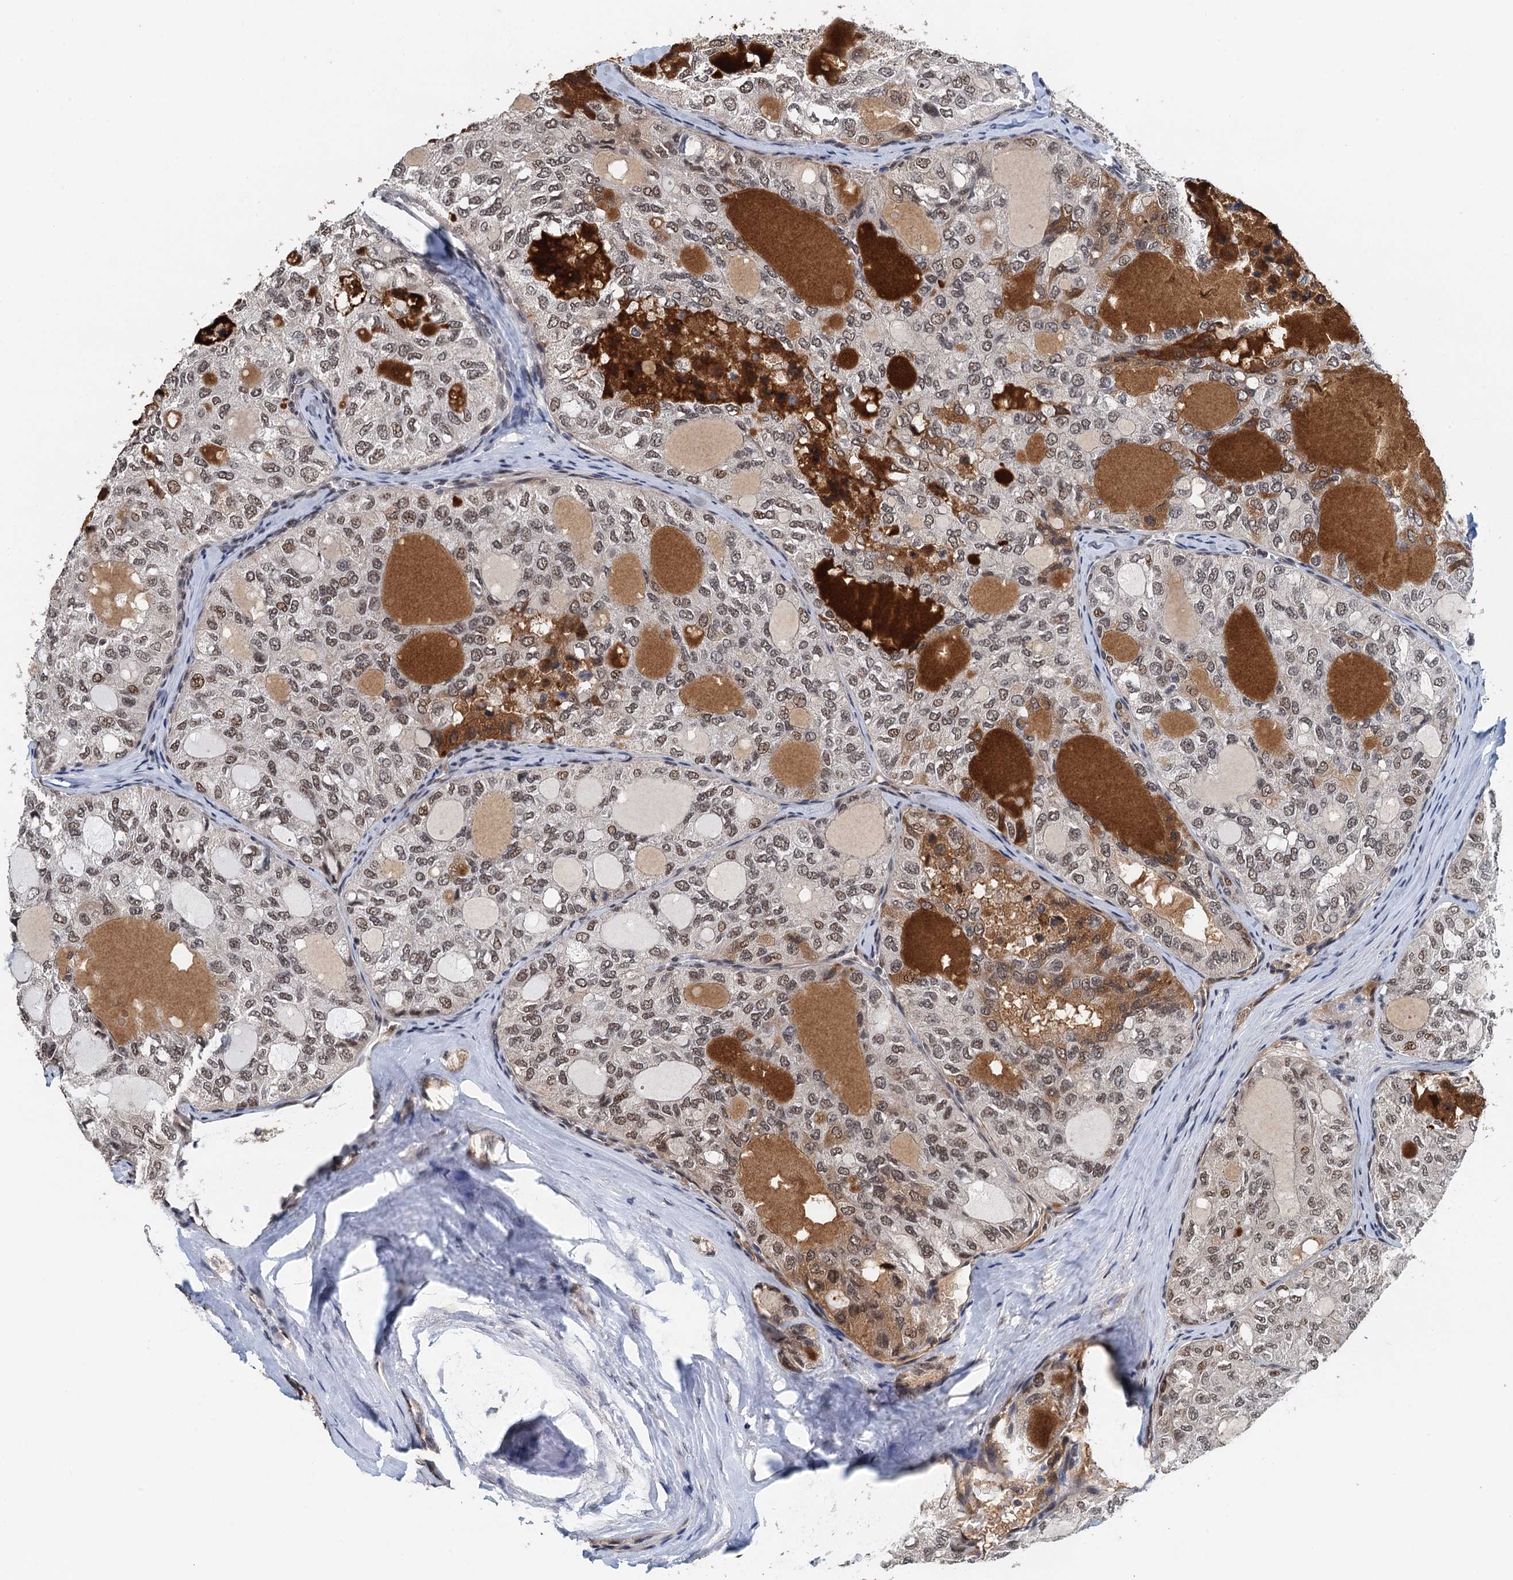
{"staining": {"intensity": "moderate", "quantity": ">75%", "location": "nuclear"}, "tissue": "thyroid cancer", "cell_type": "Tumor cells", "image_type": "cancer", "snomed": [{"axis": "morphology", "description": "Follicular adenoma carcinoma, NOS"}, {"axis": "topography", "description": "Thyroid gland"}], "caption": "Protein staining by immunohistochemistry (IHC) displays moderate nuclear positivity in approximately >75% of tumor cells in thyroid follicular adenoma carcinoma.", "gene": "MTA3", "patient": {"sex": "male", "age": 75}}